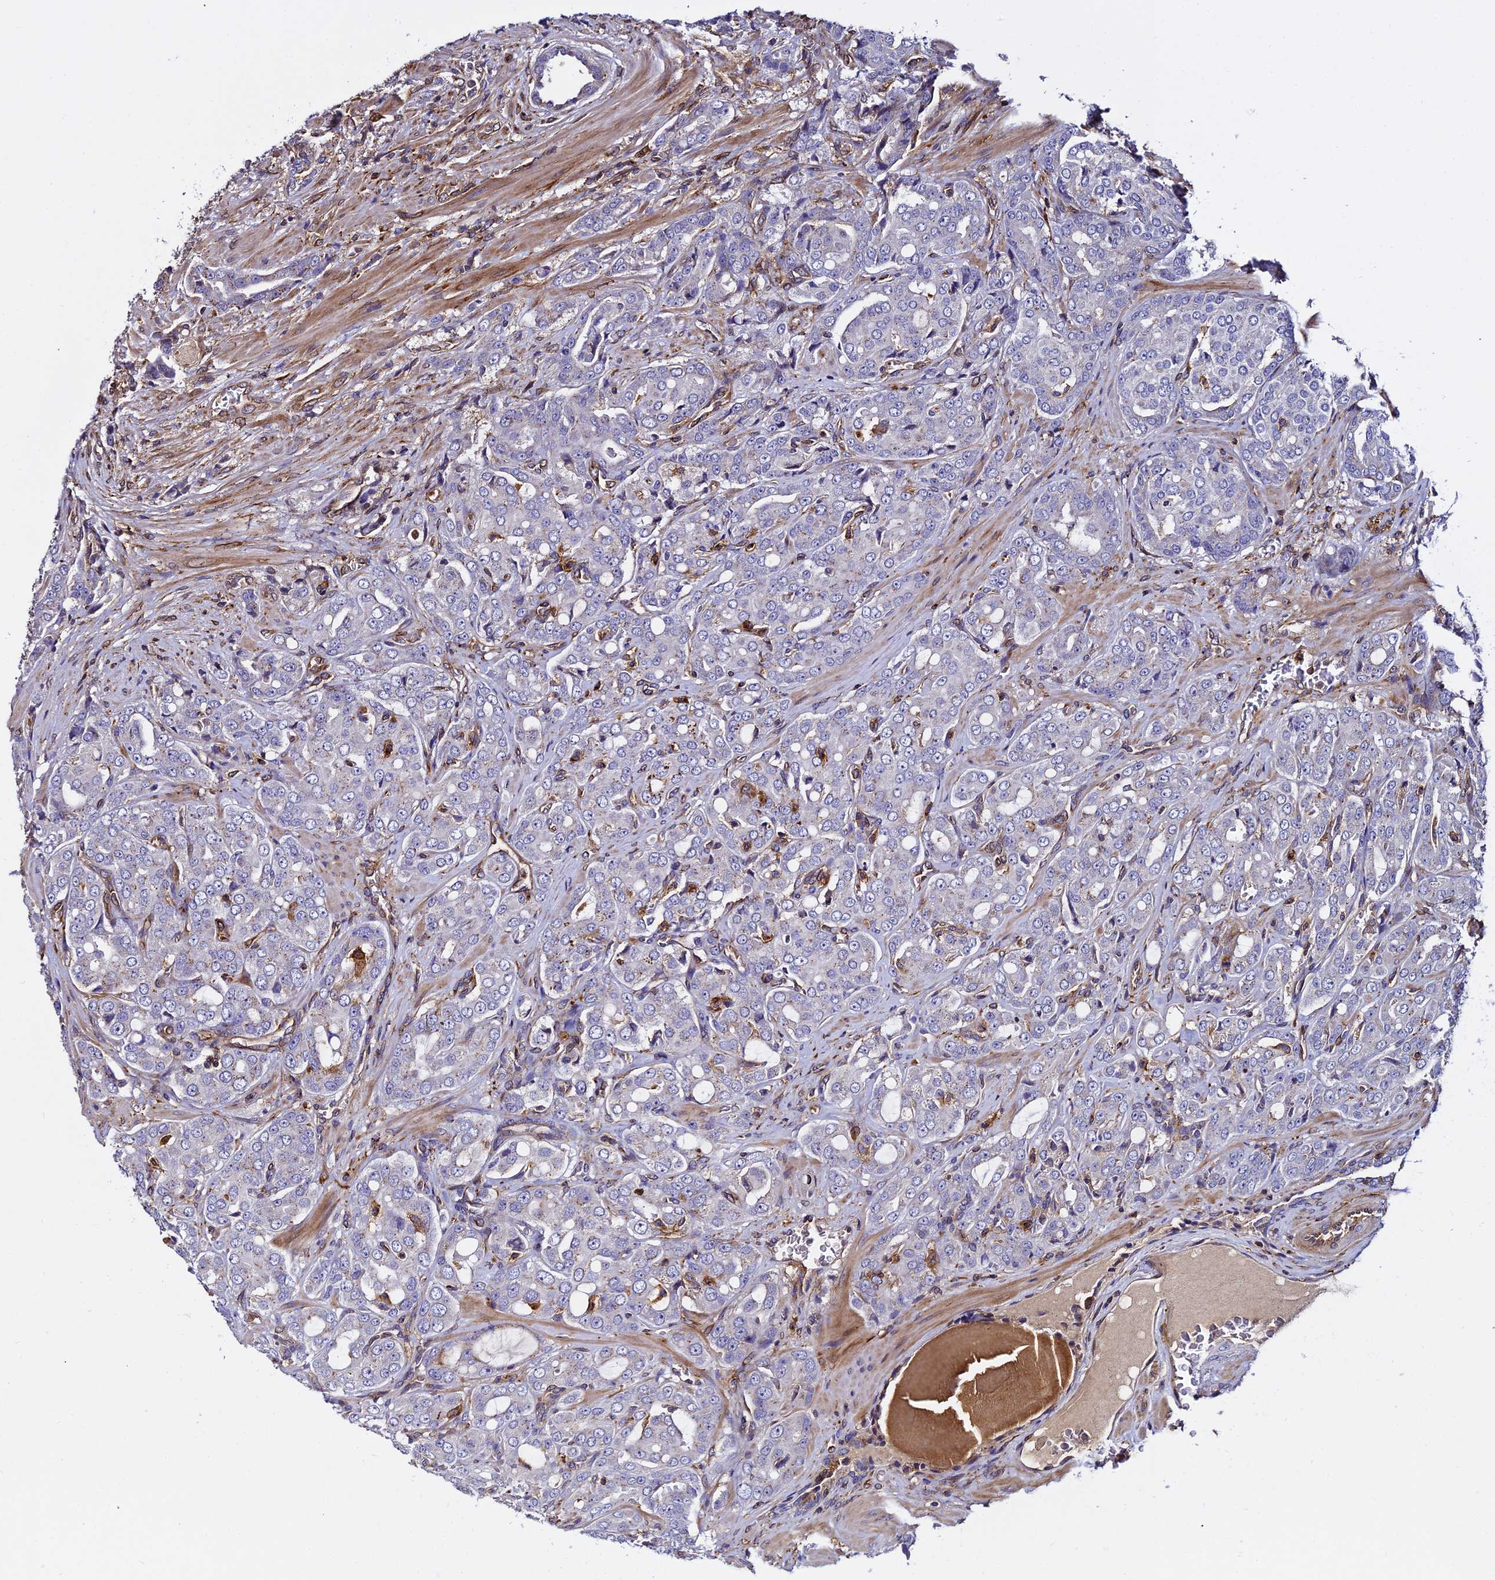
{"staining": {"intensity": "negative", "quantity": "none", "location": "none"}, "tissue": "prostate cancer", "cell_type": "Tumor cells", "image_type": "cancer", "snomed": [{"axis": "morphology", "description": "Adenocarcinoma, High grade"}, {"axis": "topography", "description": "Prostate"}], "caption": "This is an immunohistochemistry (IHC) histopathology image of human prostate cancer. There is no expression in tumor cells.", "gene": "TRPV2", "patient": {"sex": "male", "age": 68}}